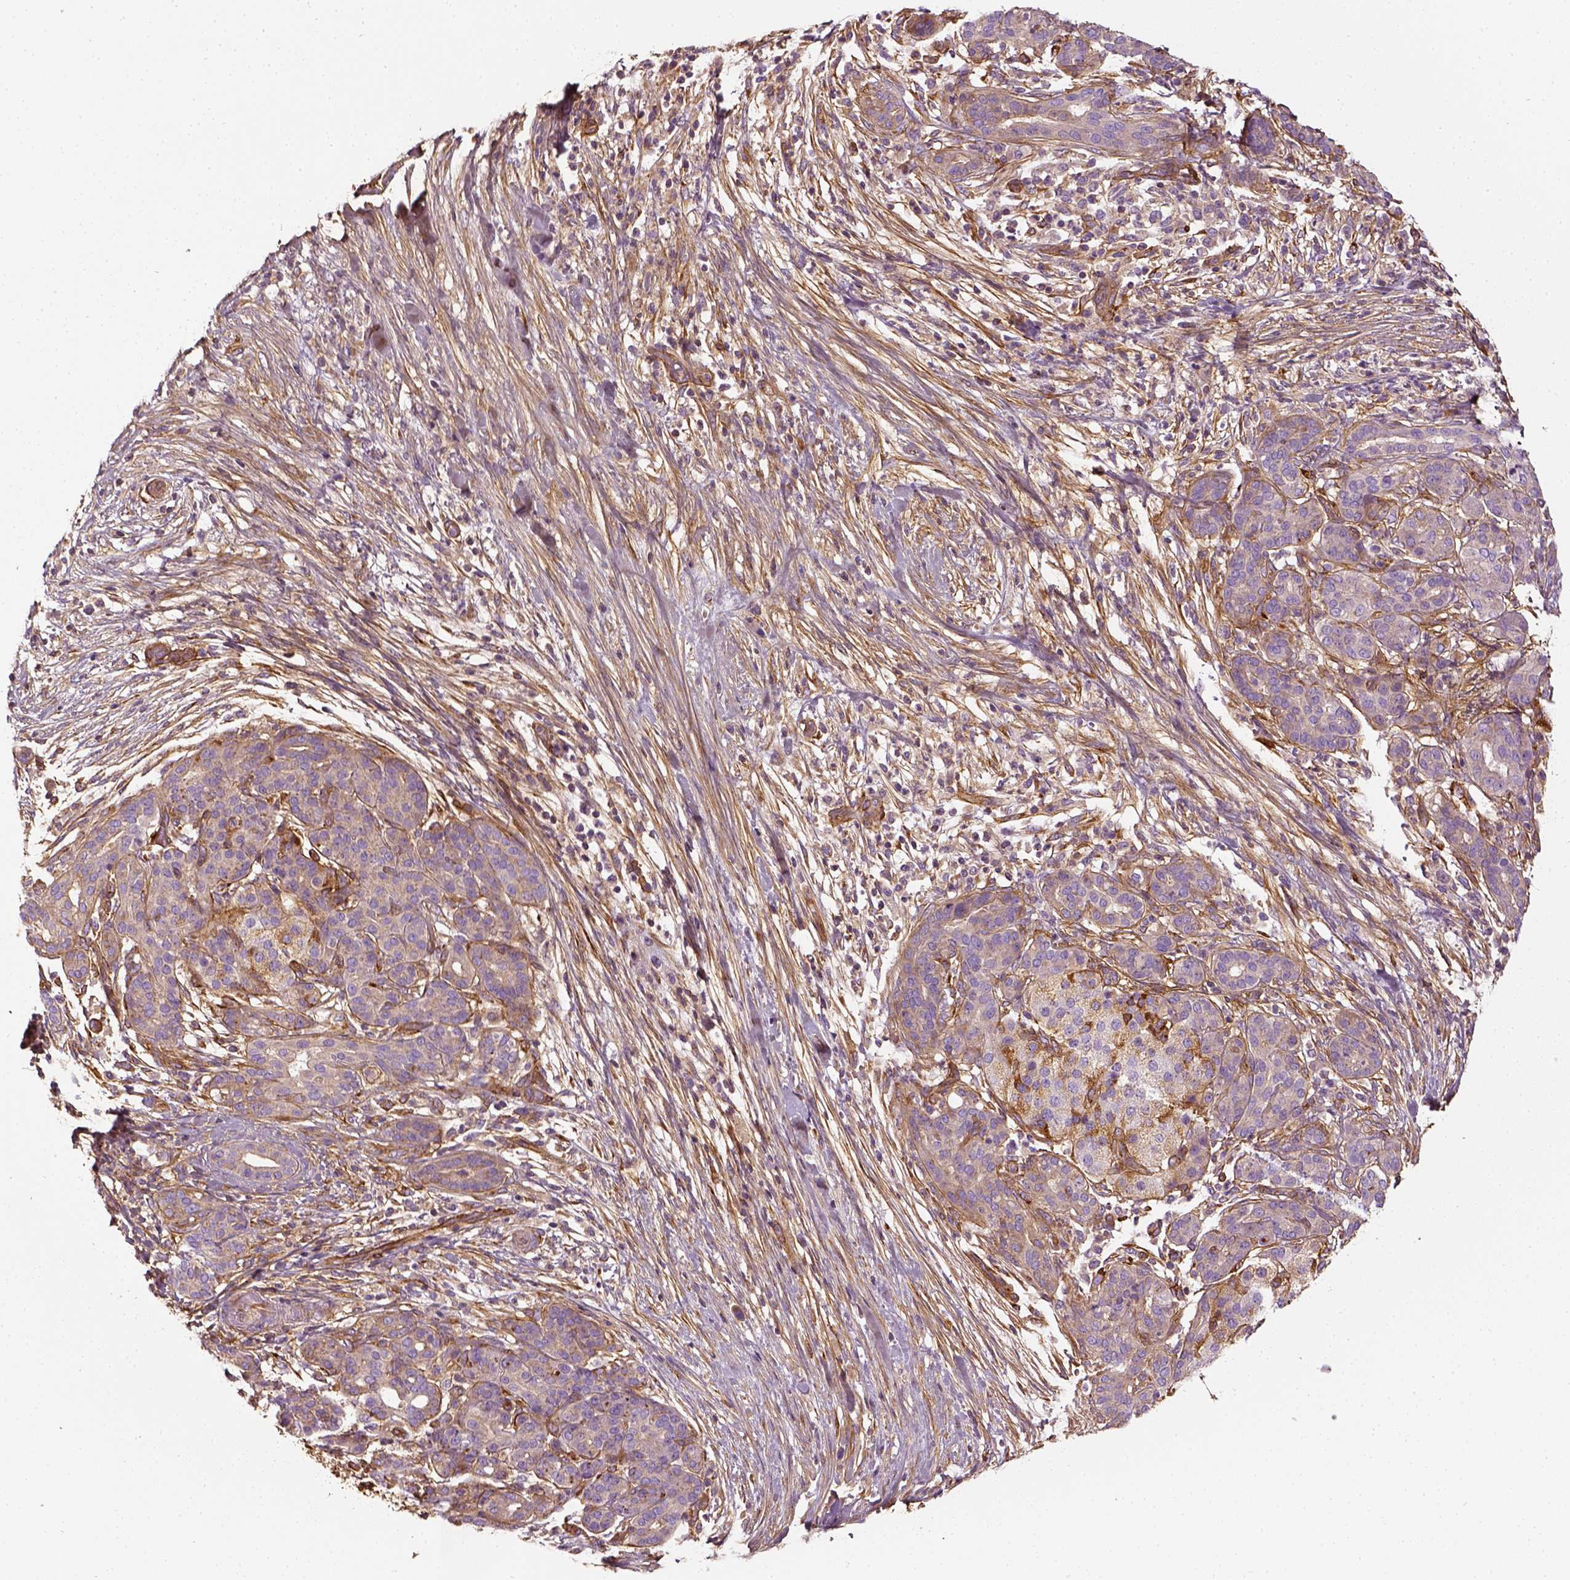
{"staining": {"intensity": "negative", "quantity": "none", "location": "none"}, "tissue": "pancreatic cancer", "cell_type": "Tumor cells", "image_type": "cancer", "snomed": [{"axis": "morphology", "description": "Adenocarcinoma, NOS"}, {"axis": "topography", "description": "Pancreas"}], "caption": "Immunohistochemical staining of pancreatic cancer (adenocarcinoma) displays no significant positivity in tumor cells.", "gene": "COL6A2", "patient": {"sex": "male", "age": 44}}